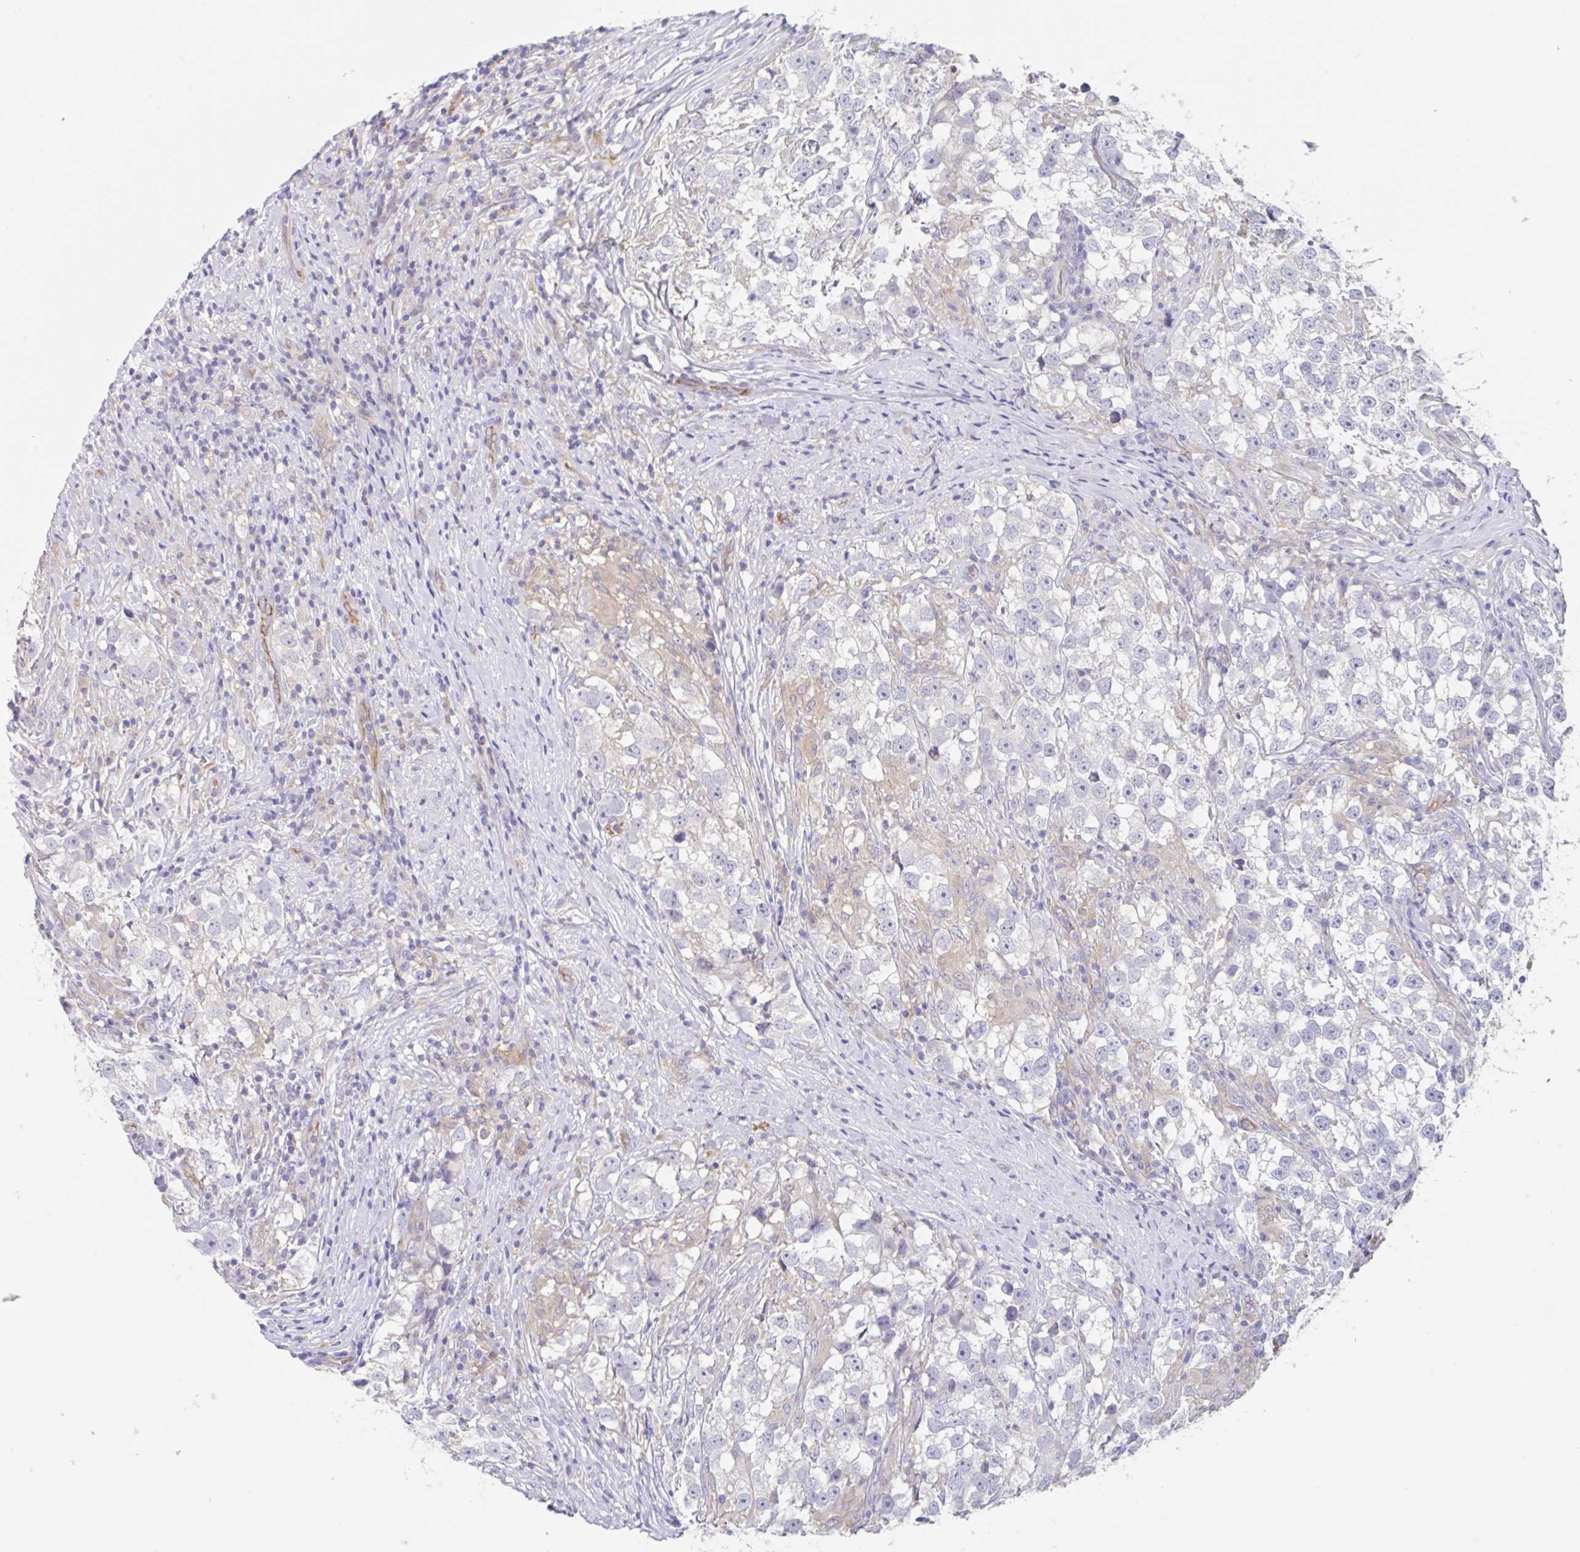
{"staining": {"intensity": "negative", "quantity": "none", "location": "none"}, "tissue": "testis cancer", "cell_type": "Tumor cells", "image_type": "cancer", "snomed": [{"axis": "morphology", "description": "Seminoma, NOS"}, {"axis": "topography", "description": "Testis"}], "caption": "Immunohistochemical staining of testis seminoma exhibits no significant expression in tumor cells.", "gene": "EHD4", "patient": {"sex": "male", "age": 46}}